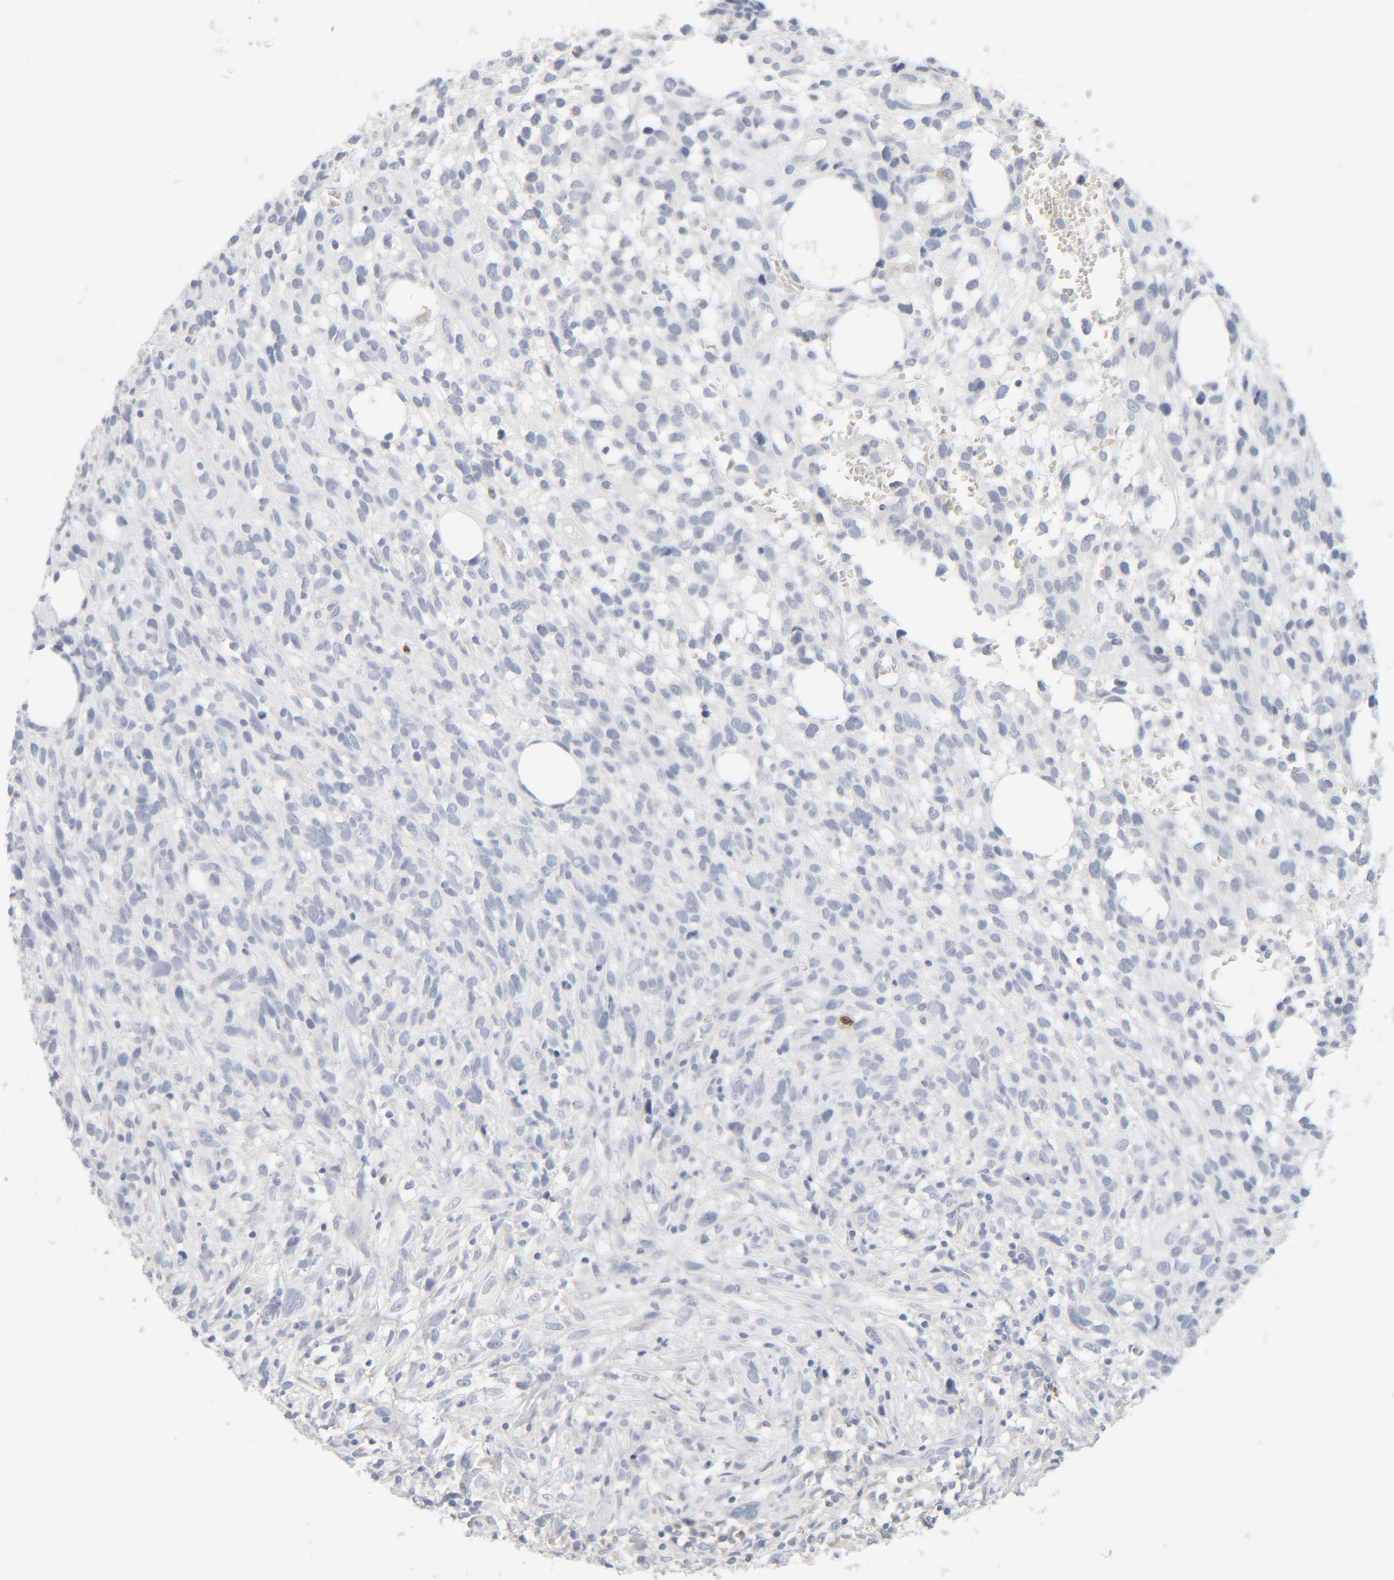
{"staining": {"intensity": "negative", "quantity": "none", "location": "none"}, "tissue": "melanoma", "cell_type": "Tumor cells", "image_type": "cancer", "snomed": [{"axis": "morphology", "description": "Malignant melanoma, NOS"}, {"axis": "topography", "description": "Skin"}], "caption": "DAB immunohistochemical staining of human malignant melanoma displays no significant positivity in tumor cells. (Stains: DAB immunohistochemistry (IHC) with hematoxylin counter stain, Microscopy: brightfield microscopy at high magnification).", "gene": "RIDA", "patient": {"sex": "female", "age": 55}}